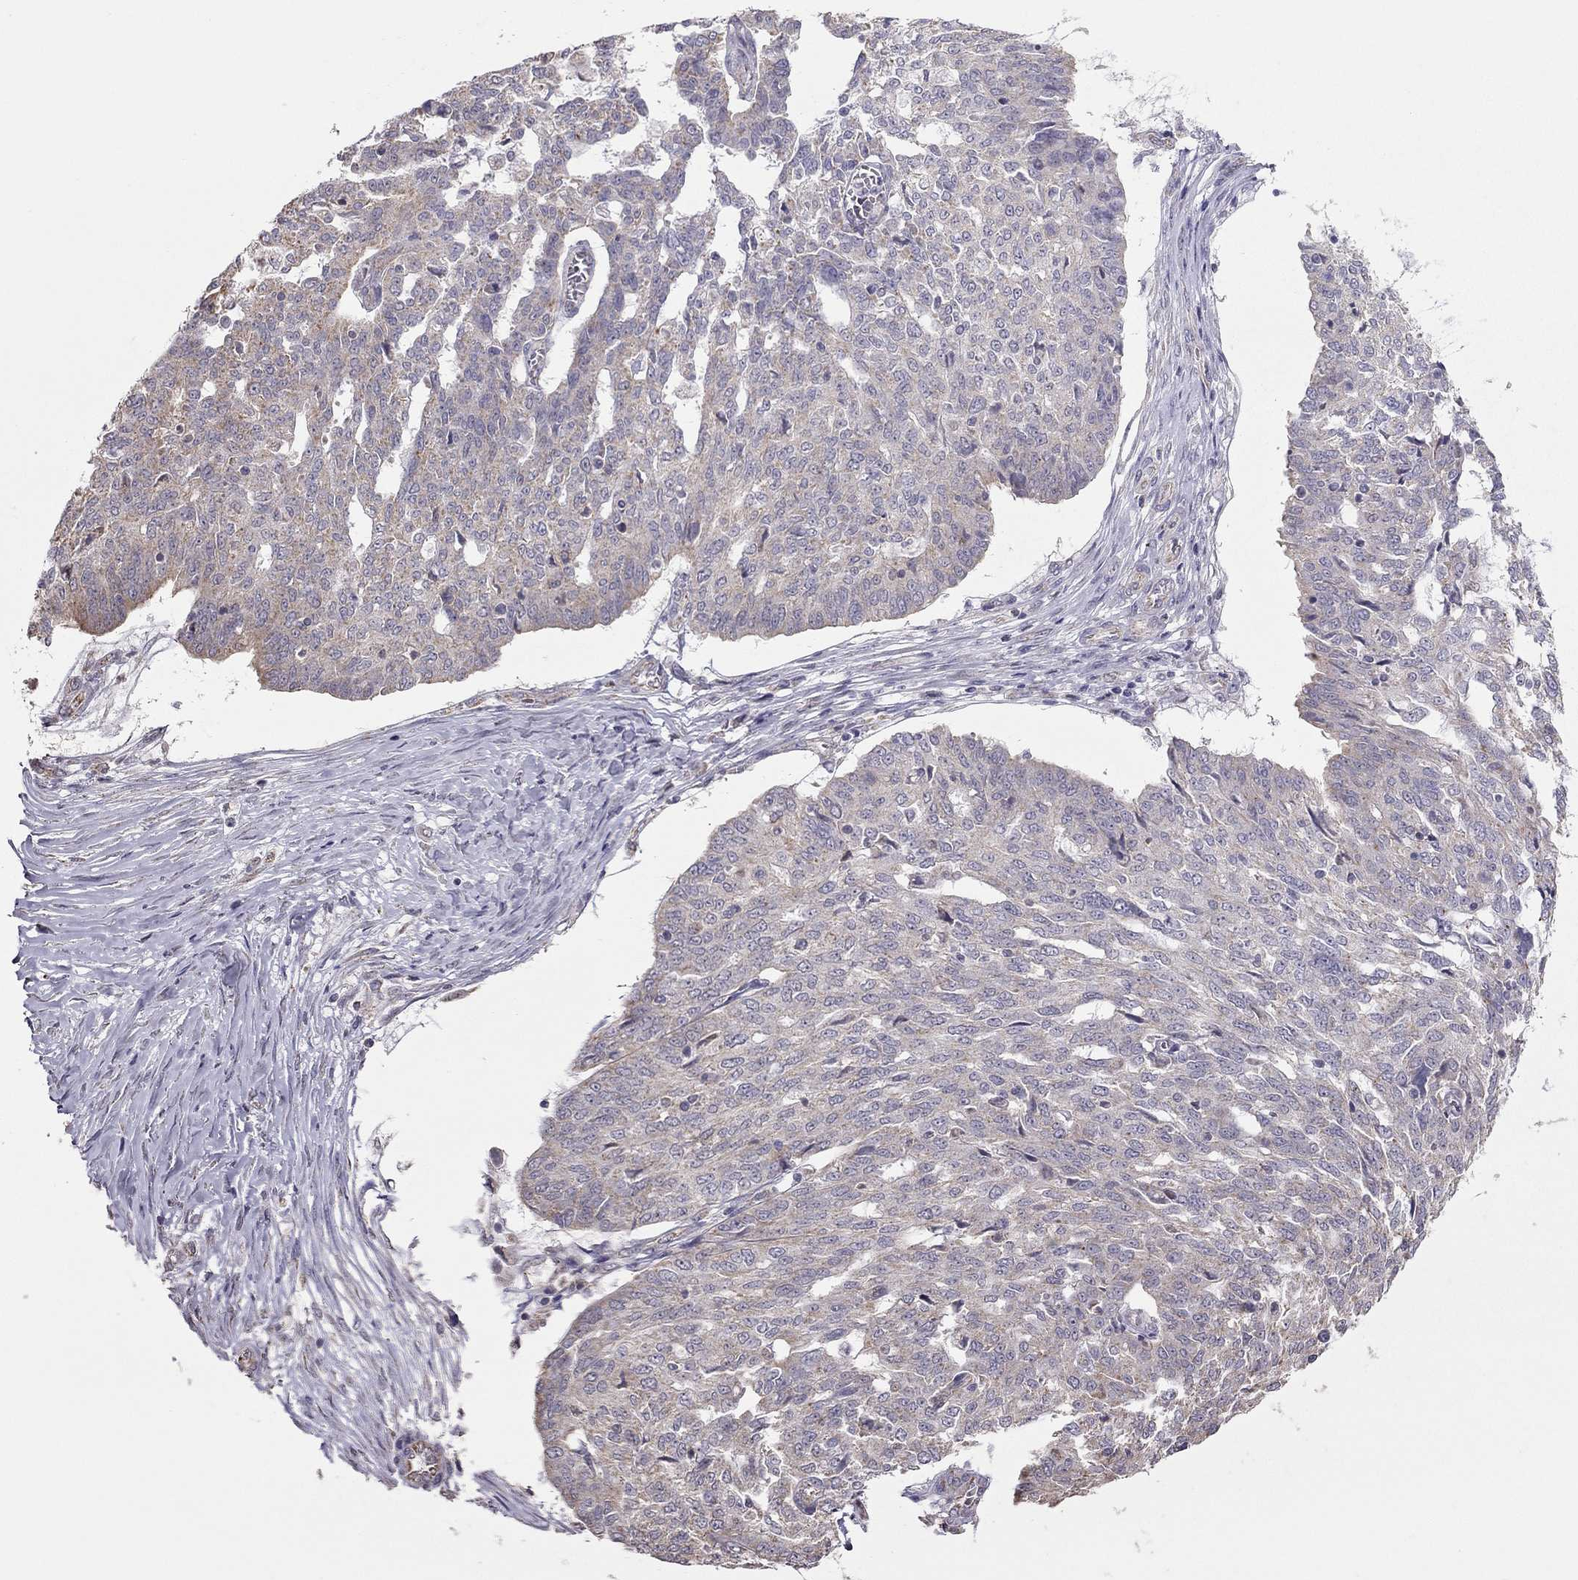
{"staining": {"intensity": "weak", "quantity": ">75%", "location": "cytoplasmic/membranous"}, "tissue": "ovarian cancer", "cell_type": "Tumor cells", "image_type": "cancer", "snomed": [{"axis": "morphology", "description": "Cystadenocarcinoma, serous, NOS"}, {"axis": "topography", "description": "Ovary"}], "caption": "This is an image of immunohistochemistry staining of ovarian serous cystadenocarcinoma, which shows weak staining in the cytoplasmic/membranous of tumor cells.", "gene": "LRIT3", "patient": {"sex": "female", "age": 67}}